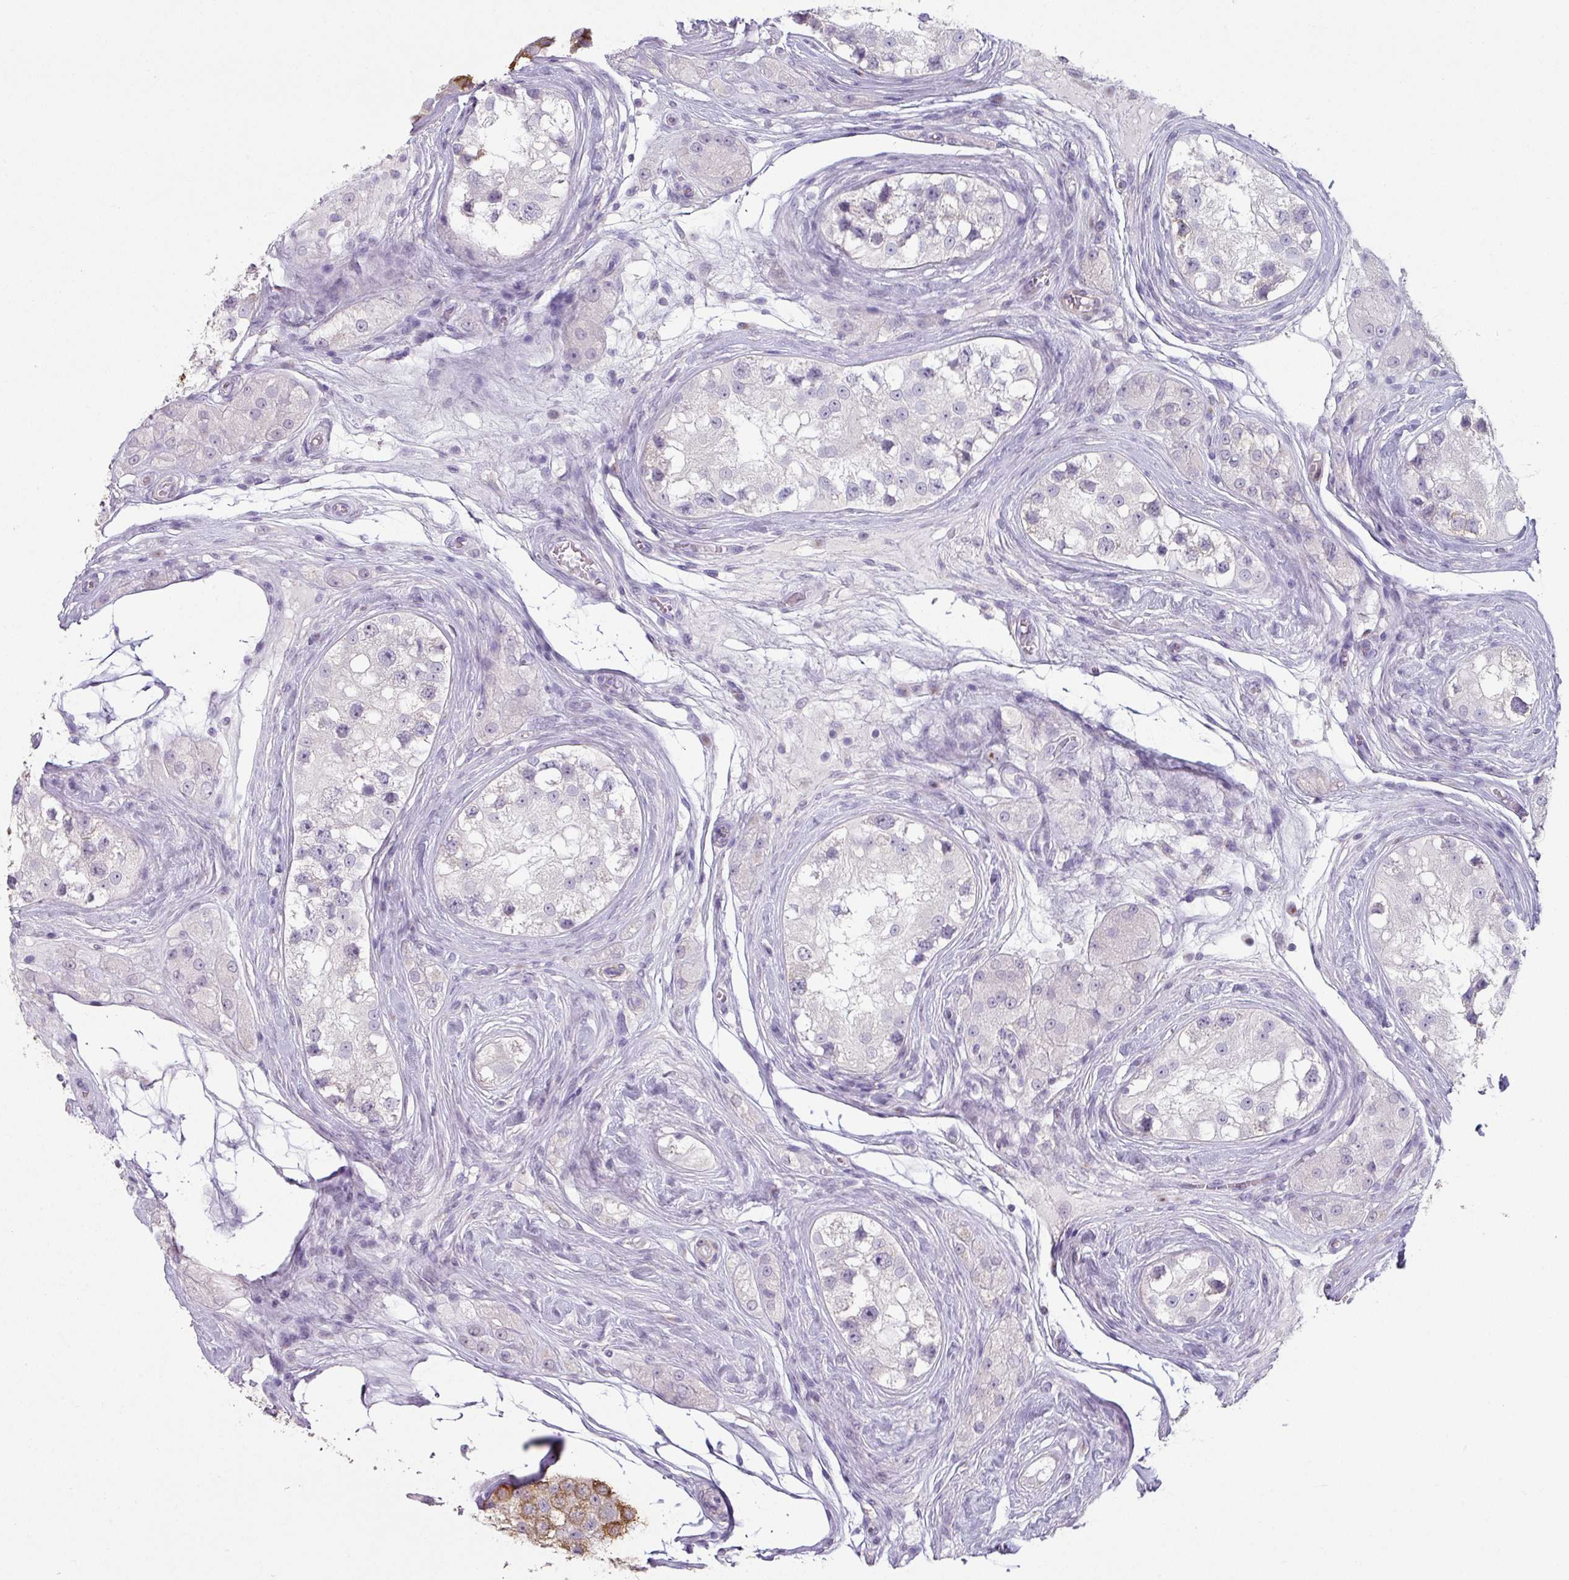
{"staining": {"intensity": "negative", "quantity": "none", "location": "none"}, "tissue": "testis cancer", "cell_type": "Tumor cells", "image_type": "cancer", "snomed": [{"axis": "morphology", "description": "Seminoma, NOS"}, {"axis": "topography", "description": "Testis"}], "caption": "Immunohistochemistry (IHC) histopathology image of neoplastic tissue: human seminoma (testis) stained with DAB displays no significant protein positivity in tumor cells.", "gene": "MAGEC3", "patient": {"sex": "male", "age": 34}}